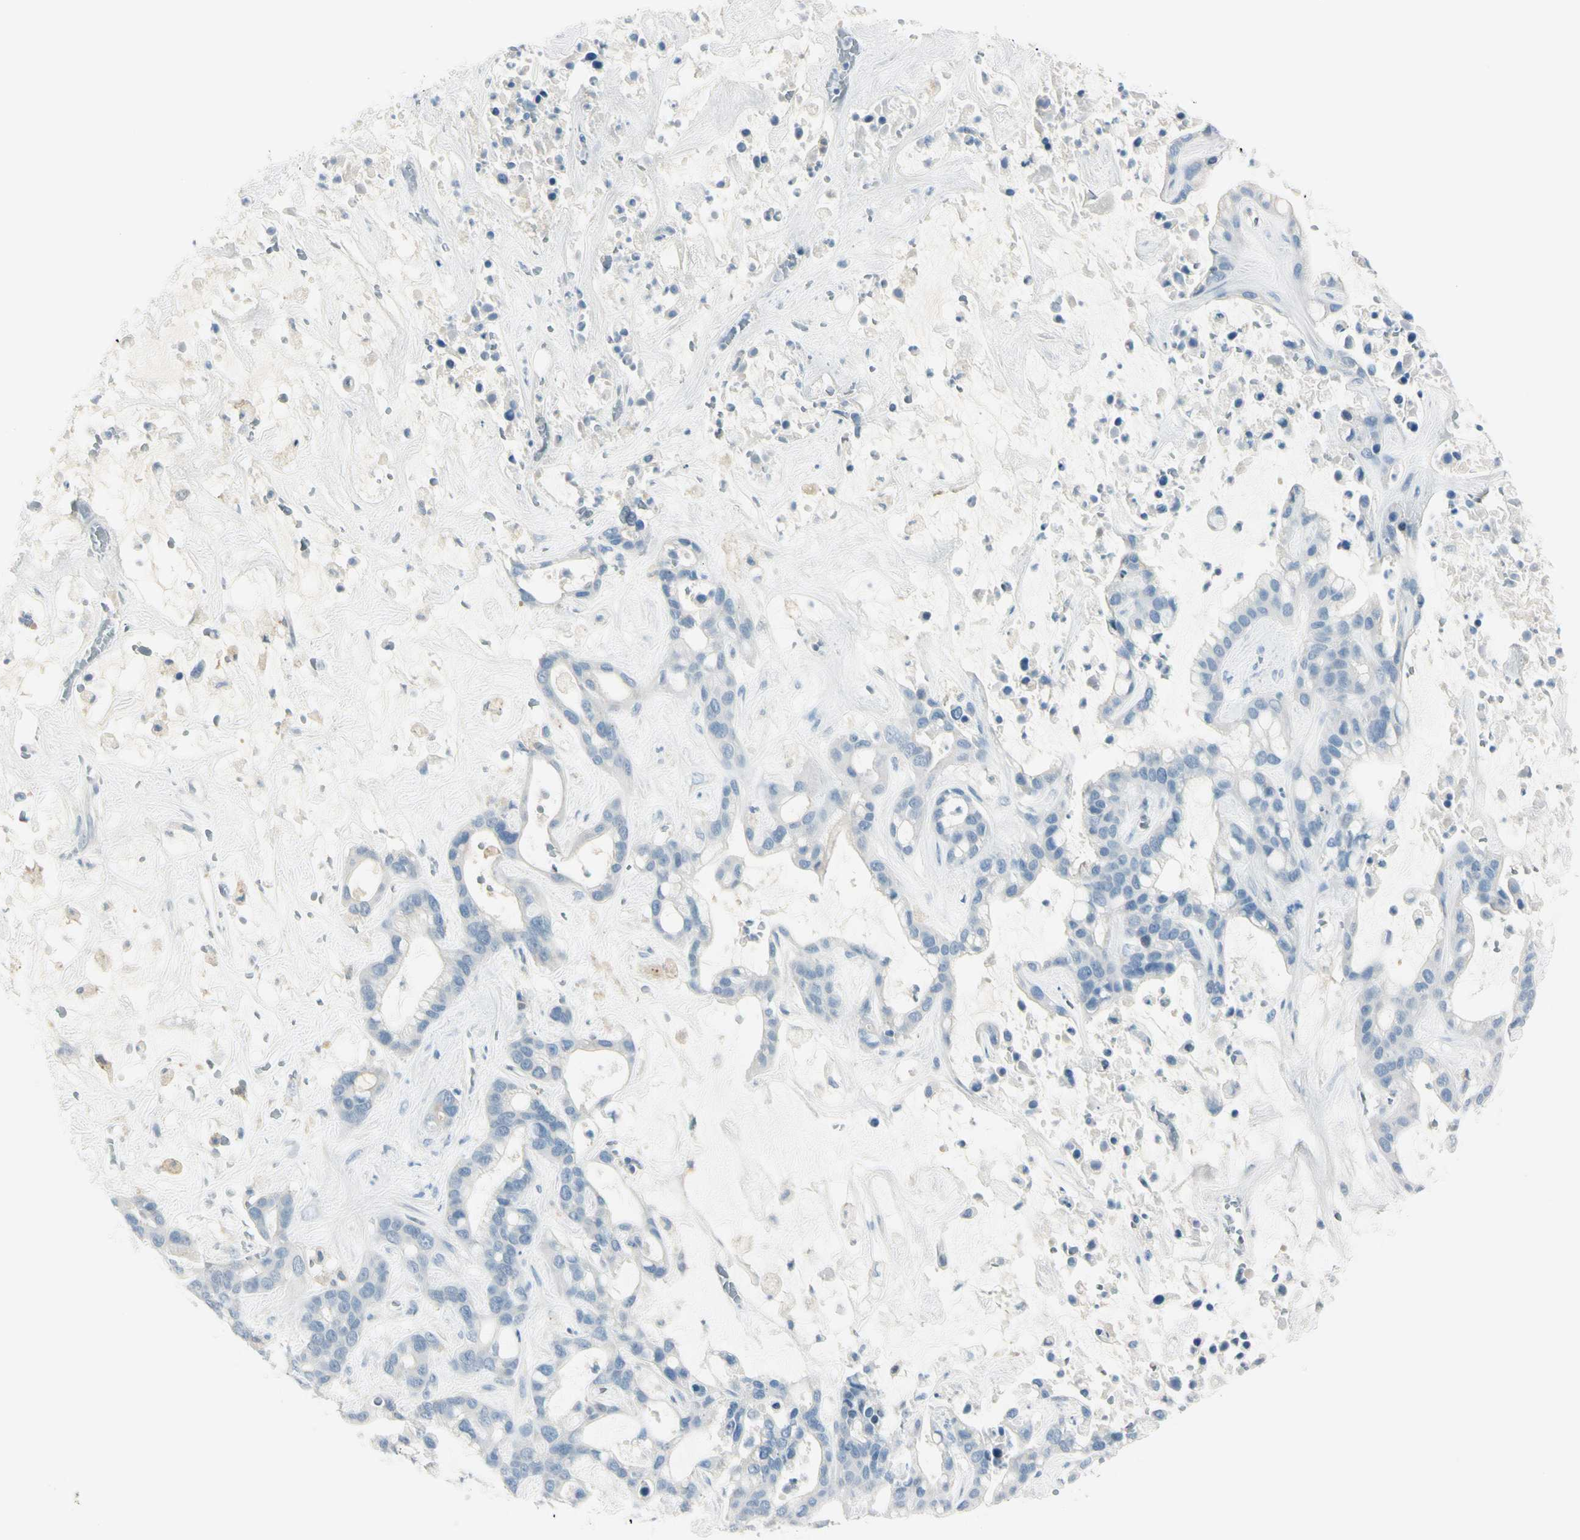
{"staining": {"intensity": "negative", "quantity": "none", "location": "none"}, "tissue": "liver cancer", "cell_type": "Tumor cells", "image_type": "cancer", "snomed": [{"axis": "morphology", "description": "Cholangiocarcinoma"}, {"axis": "topography", "description": "Liver"}], "caption": "This is an IHC photomicrograph of human liver cancer. There is no expression in tumor cells.", "gene": "ASB9", "patient": {"sex": "female", "age": 65}}